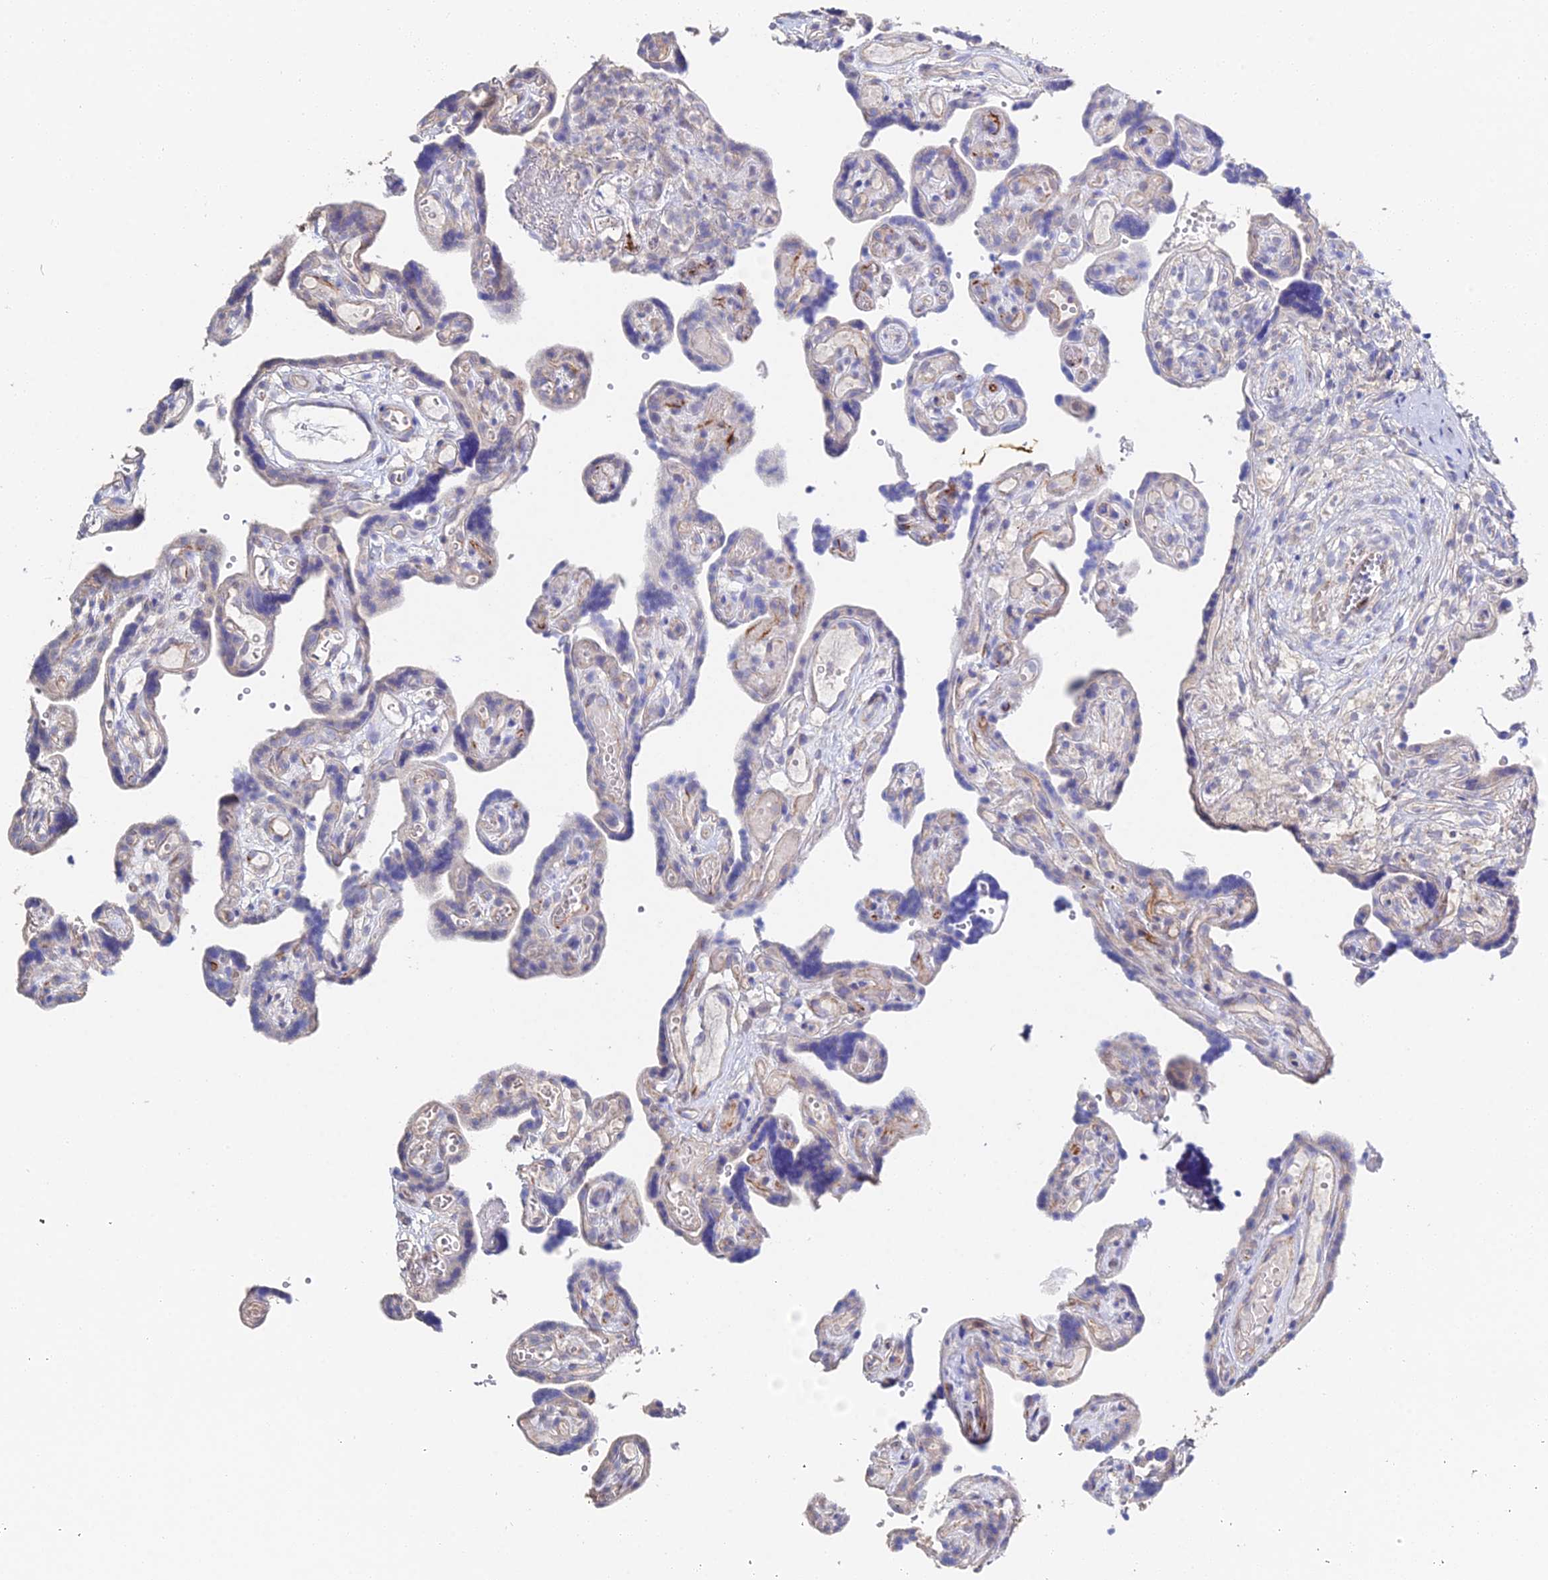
{"staining": {"intensity": "moderate", "quantity": "<25%", "location": "cytoplasmic/membranous"}, "tissue": "placenta", "cell_type": "Decidual cells", "image_type": "normal", "snomed": [{"axis": "morphology", "description": "Normal tissue, NOS"}, {"axis": "topography", "description": "Placenta"}], "caption": "Protein analysis of benign placenta demonstrates moderate cytoplasmic/membranous positivity in about <25% of decidual cells.", "gene": "ESM1", "patient": {"sex": "female", "age": 30}}